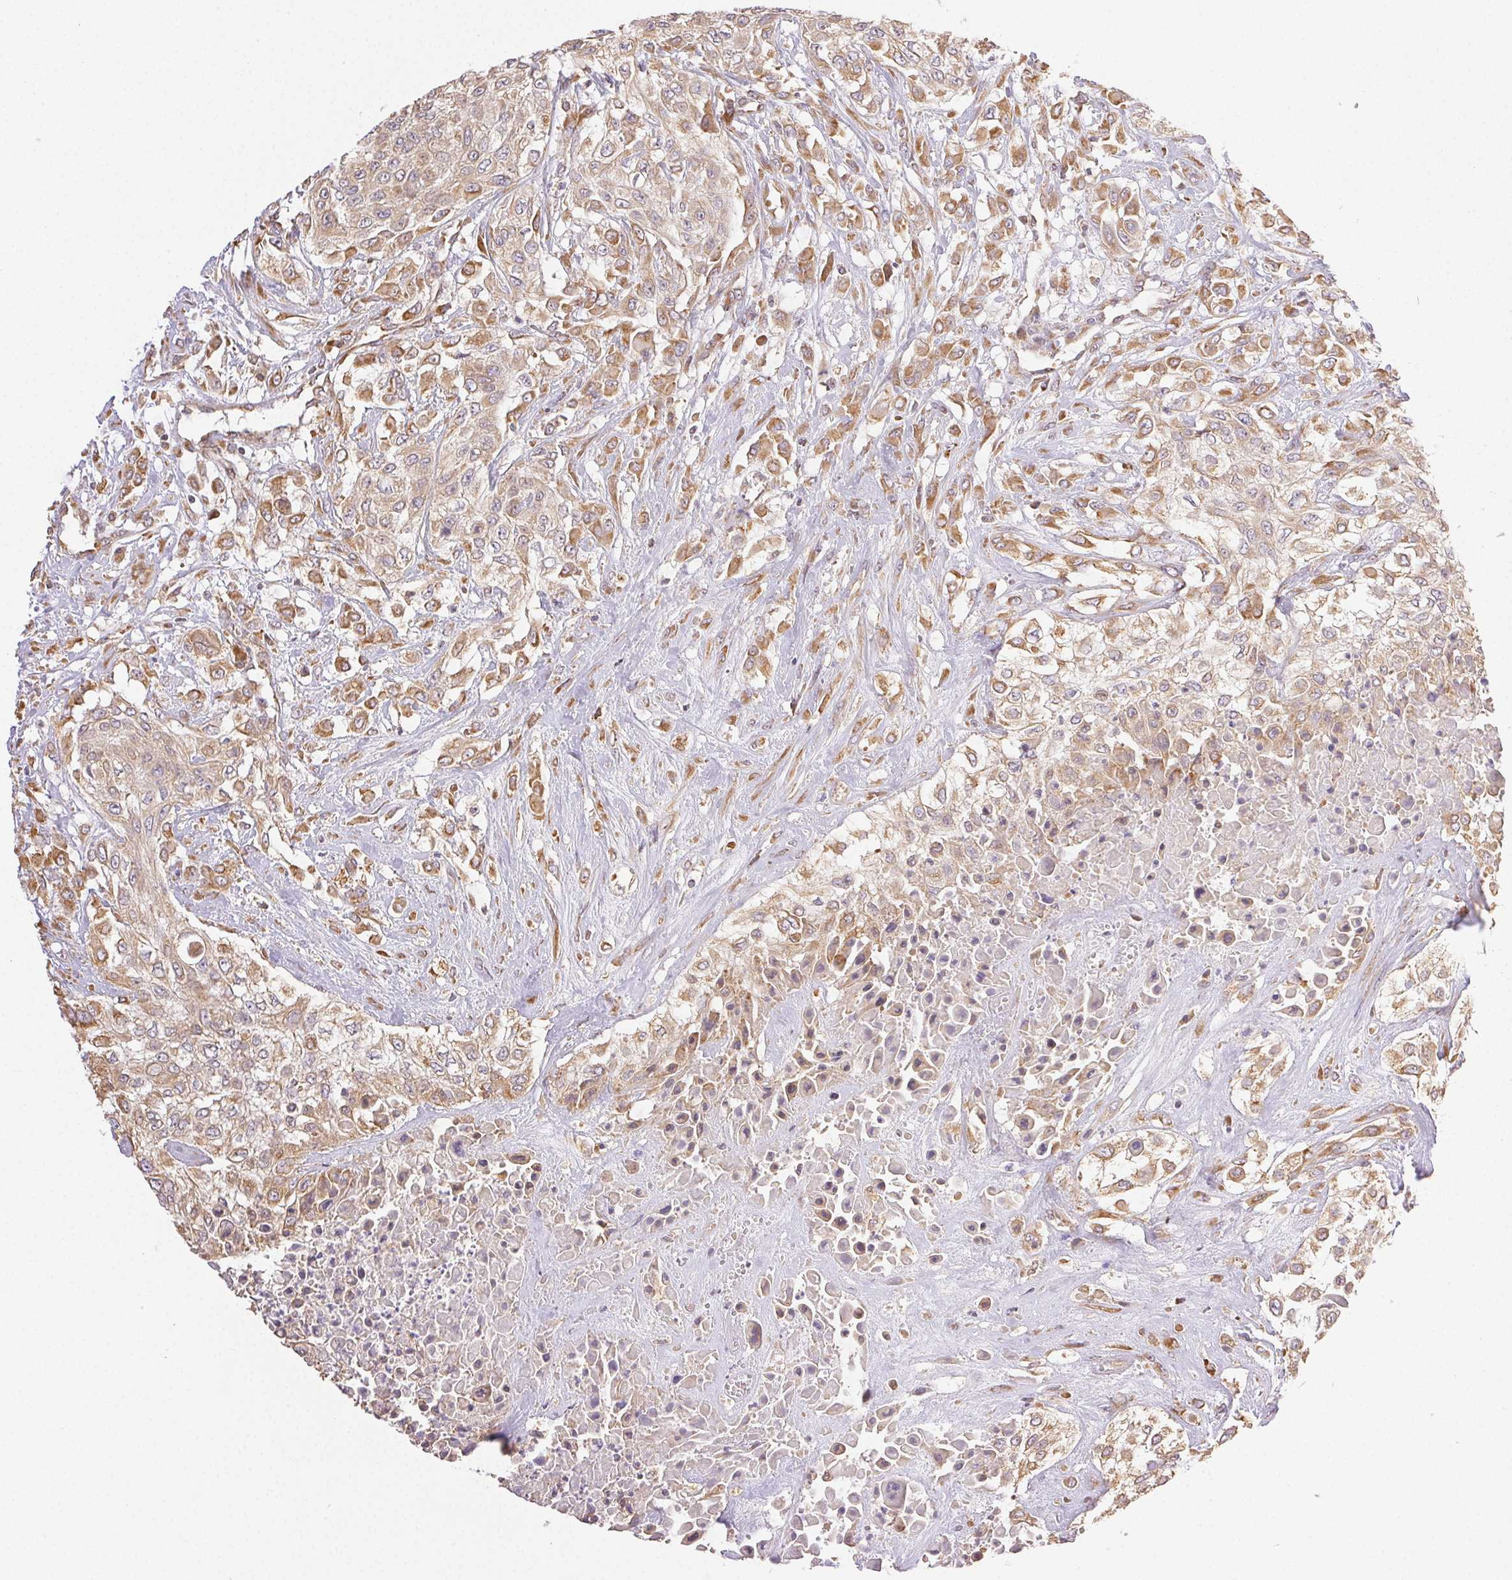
{"staining": {"intensity": "moderate", "quantity": ">75%", "location": "cytoplasmic/membranous"}, "tissue": "urothelial cancer", "cell_type": "Tumor cells", "image_type": "cancer", "snomed": [{"axis": "morphology", "description": "Urothelial carcinoma, High grade"}, {"axis": "topography", "description": "Urinary bladder"}], "caption": "IHC staining of high-grade urothelial carcinoma, which demonstrates medium levels of moderate cytoplasmic/membranous expression in about >75% of tumor cells indicating moderate cytoplasmic/membranous protein expression. The staining was performed using DAB (3,3'-diaminobenzidine) (brown) for protein detection and nuclei were counterstained in hematoxylin (blue).", "gene": "ENTREP1", "patient": {"sex": "male", "age": 57}}